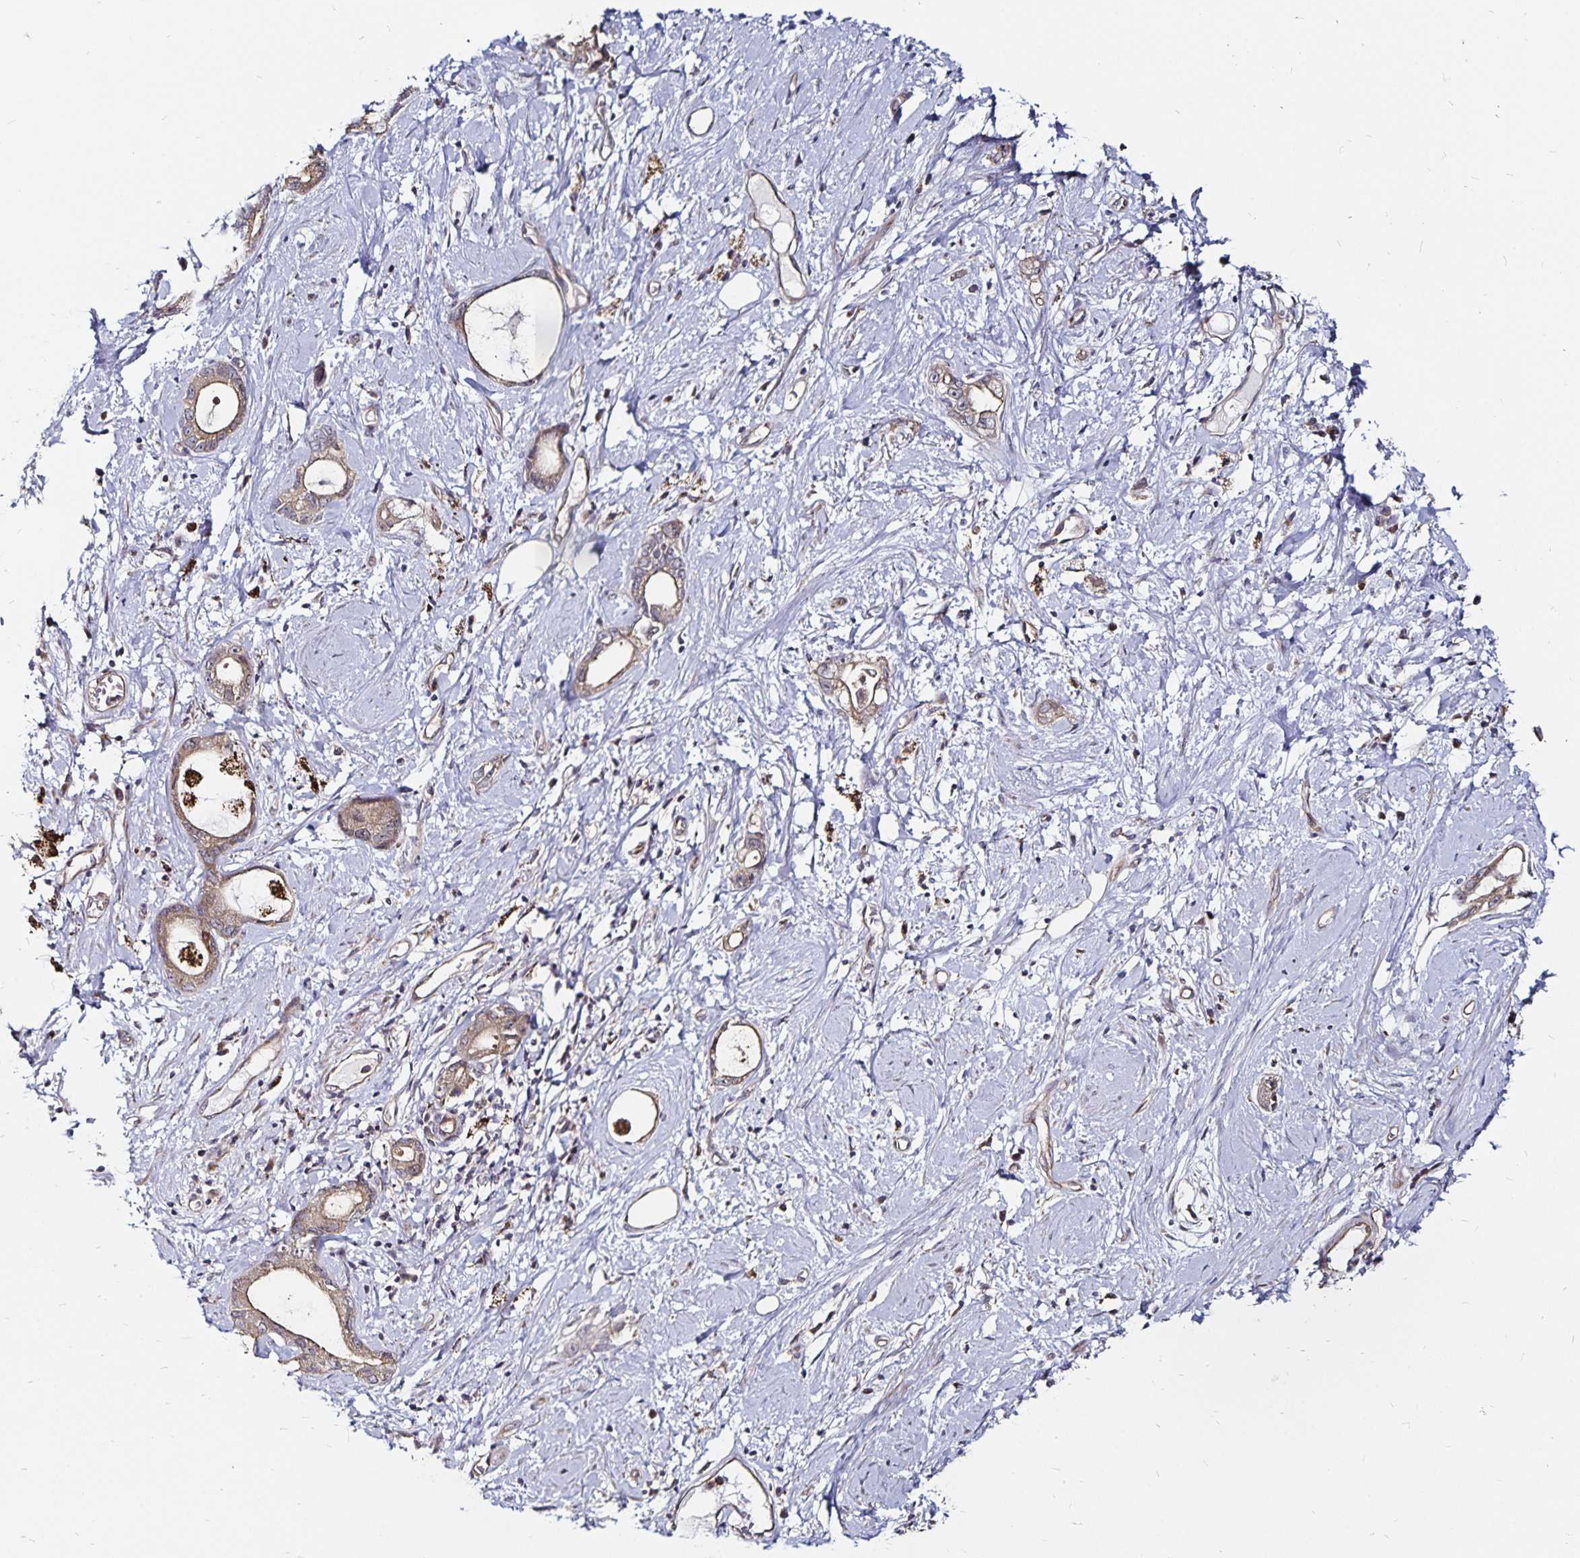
{"staining": {"intensity": "weak", "quantity": ">75%", "location": "cytoplasmic/membranous"}, "tissue": "stomach cancer", "cell_type": "Tumor cells", "image_type": "cancer", "snomed": [{"axis": "morphology", "description": "Adenocarcinoma, NOS"}, {"axis": "topography", "description": "Stomach"}], "caption": "Immunohistochemical staining of adenocarcinoma (stomach) reveals low levels of weak cytoplasmic/membranous expression in about >75% of tumor cells.", "gene": "CYP27A1", "patient": {"sex": "male", "age": 55}}